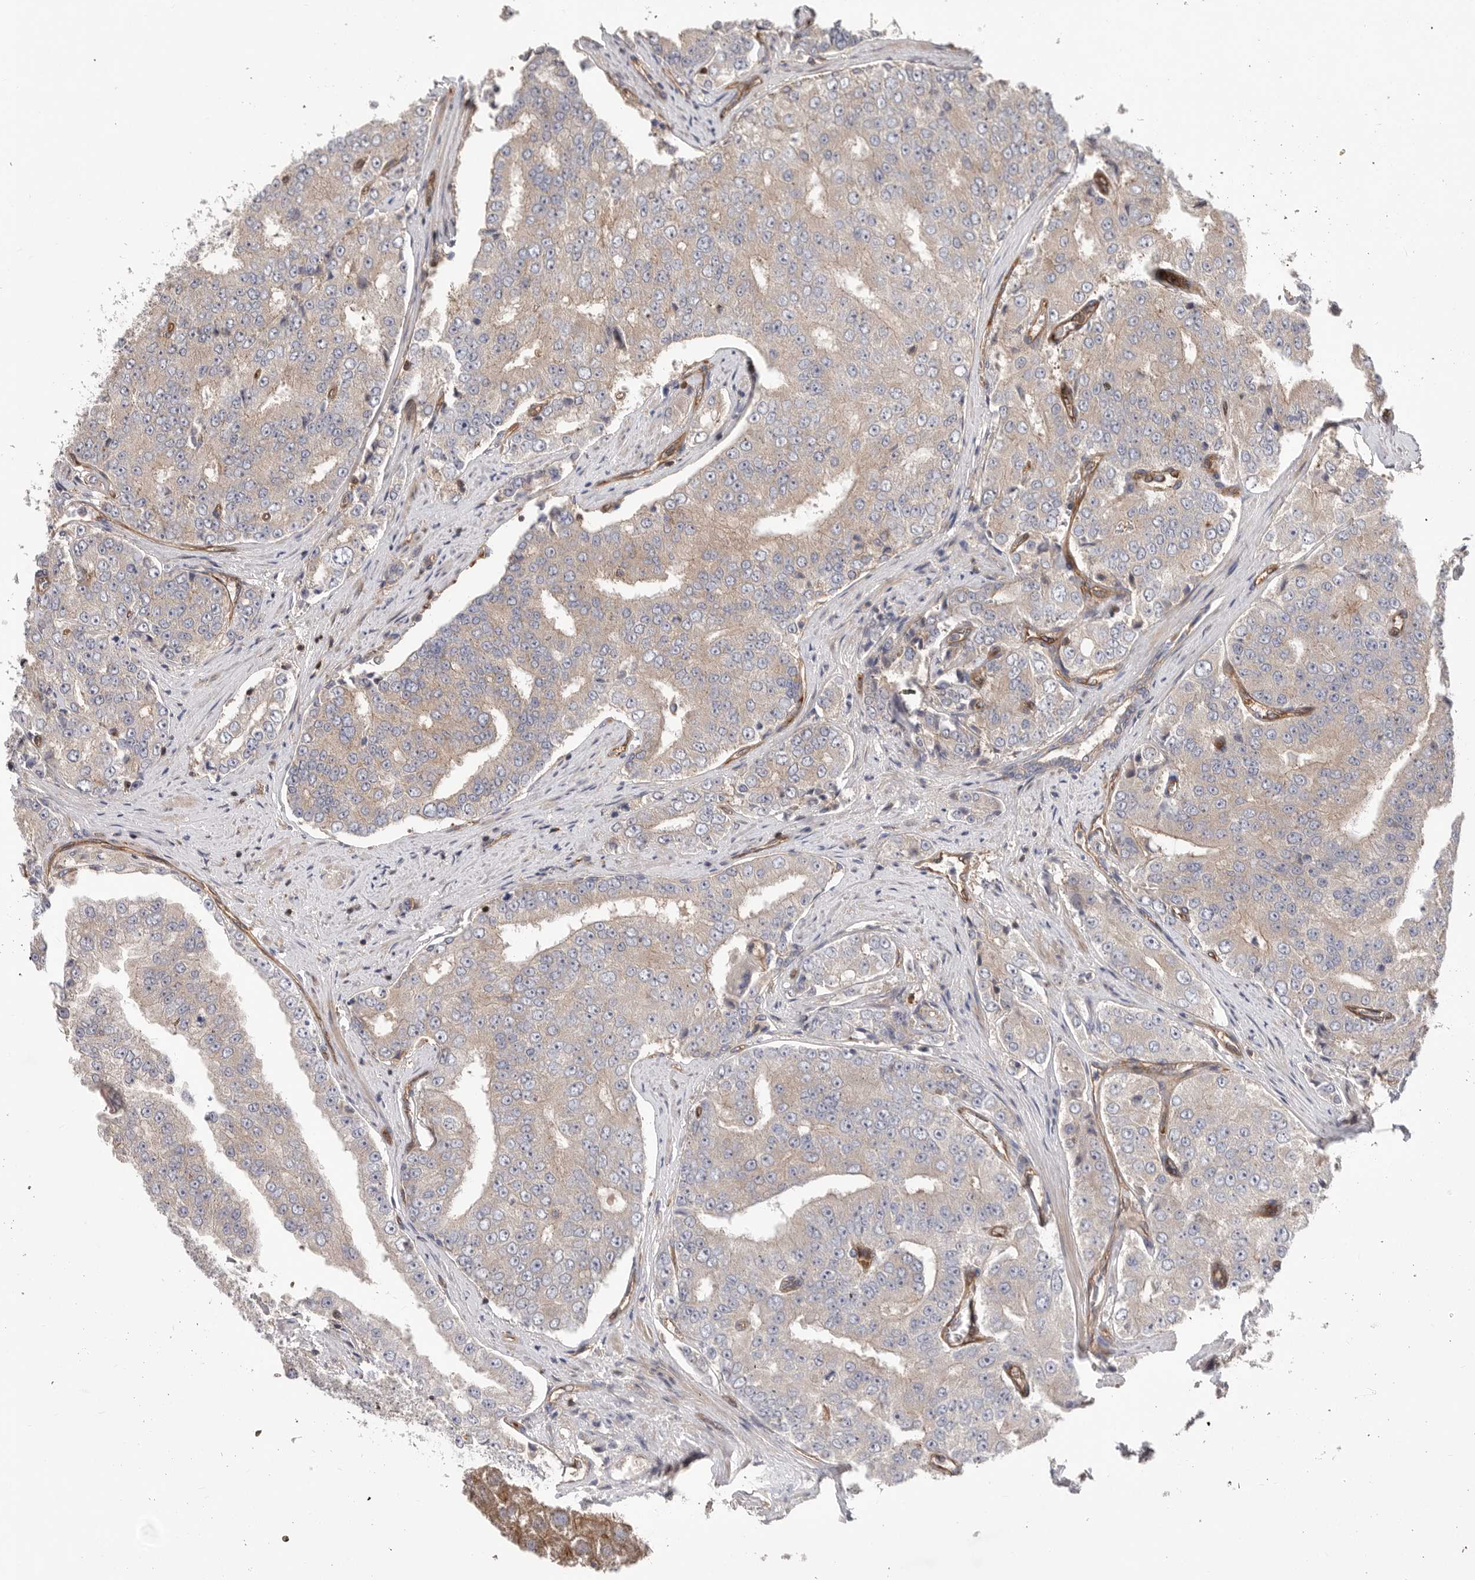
{"staining": {"intensity": "weak", "quantity": "25%-75%", "location": "cytoplasmic/membranous"}, "tissue": "prostate cancer", "cell_type": "Tumor cells", "image_type": "cancer", "snomed": [{"axis": "morphology", "description": "Adenocarcinoma, High grade"}, {"axis": "topography", "description": "Prostate"}], "caption": "Weak cytoplasmic/membranous positivity is seen in about 25%-75% of tumor cells in high-grade adenocarcinoma (prostate).", "gene": "PRKCH", "patient": {"sex": "male", "age": 58}}